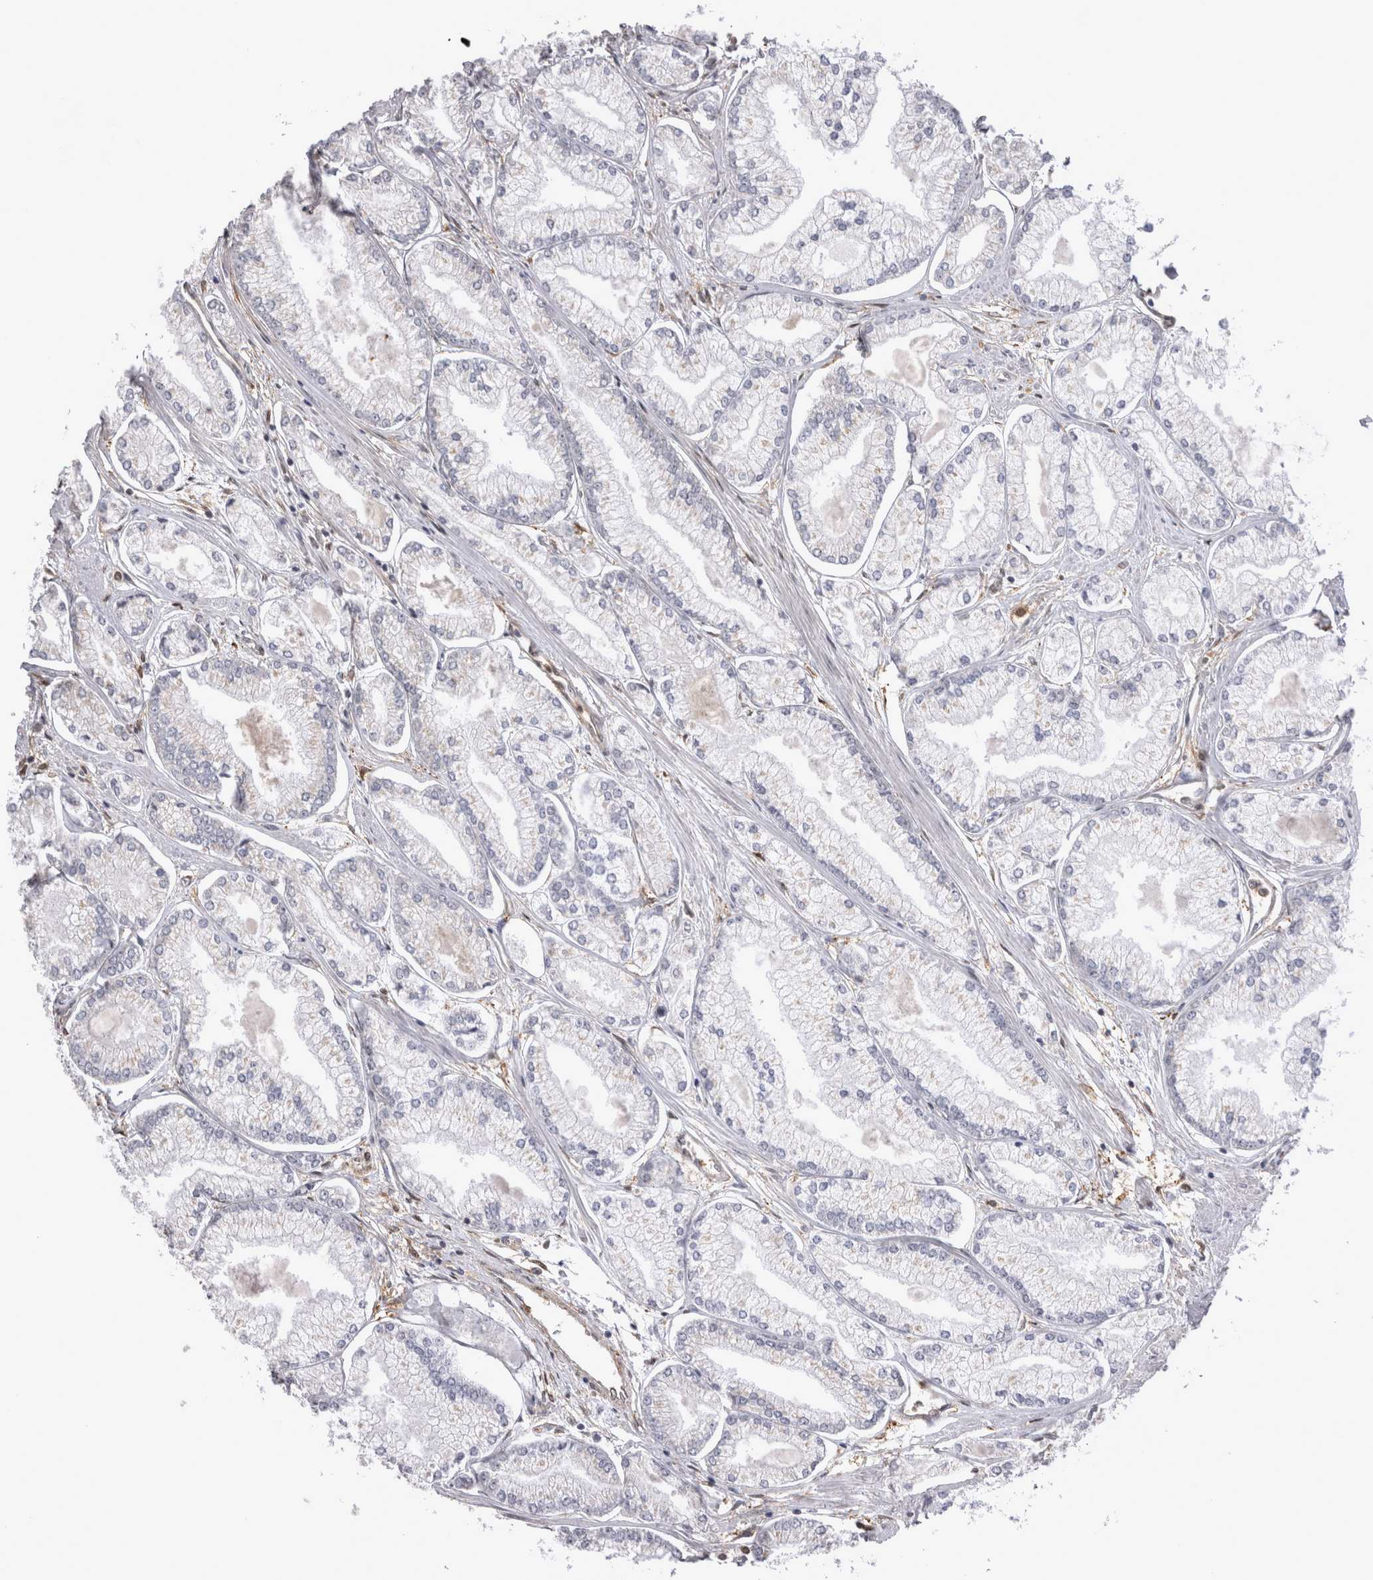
{"staining": {"intensity": "negative", "quantity": "none", "location": "none"}, "tissue": "prostate cancer", "cell_type": "Tumor cells", "image_type": "cancer", "snomed": [{"axis": "morphology", "description": "Adenocarcinoma, Low grade"}, {"axis": "topography", "description": "Prostate"}], "caption": "DAB (3,3'-diaminobenzidine) immunohistochemical staining of human prostate cancer shows no significant expression in tumor cells.", "gene": "CHIC2", "patient": {"sex": "male", "age": 52}}